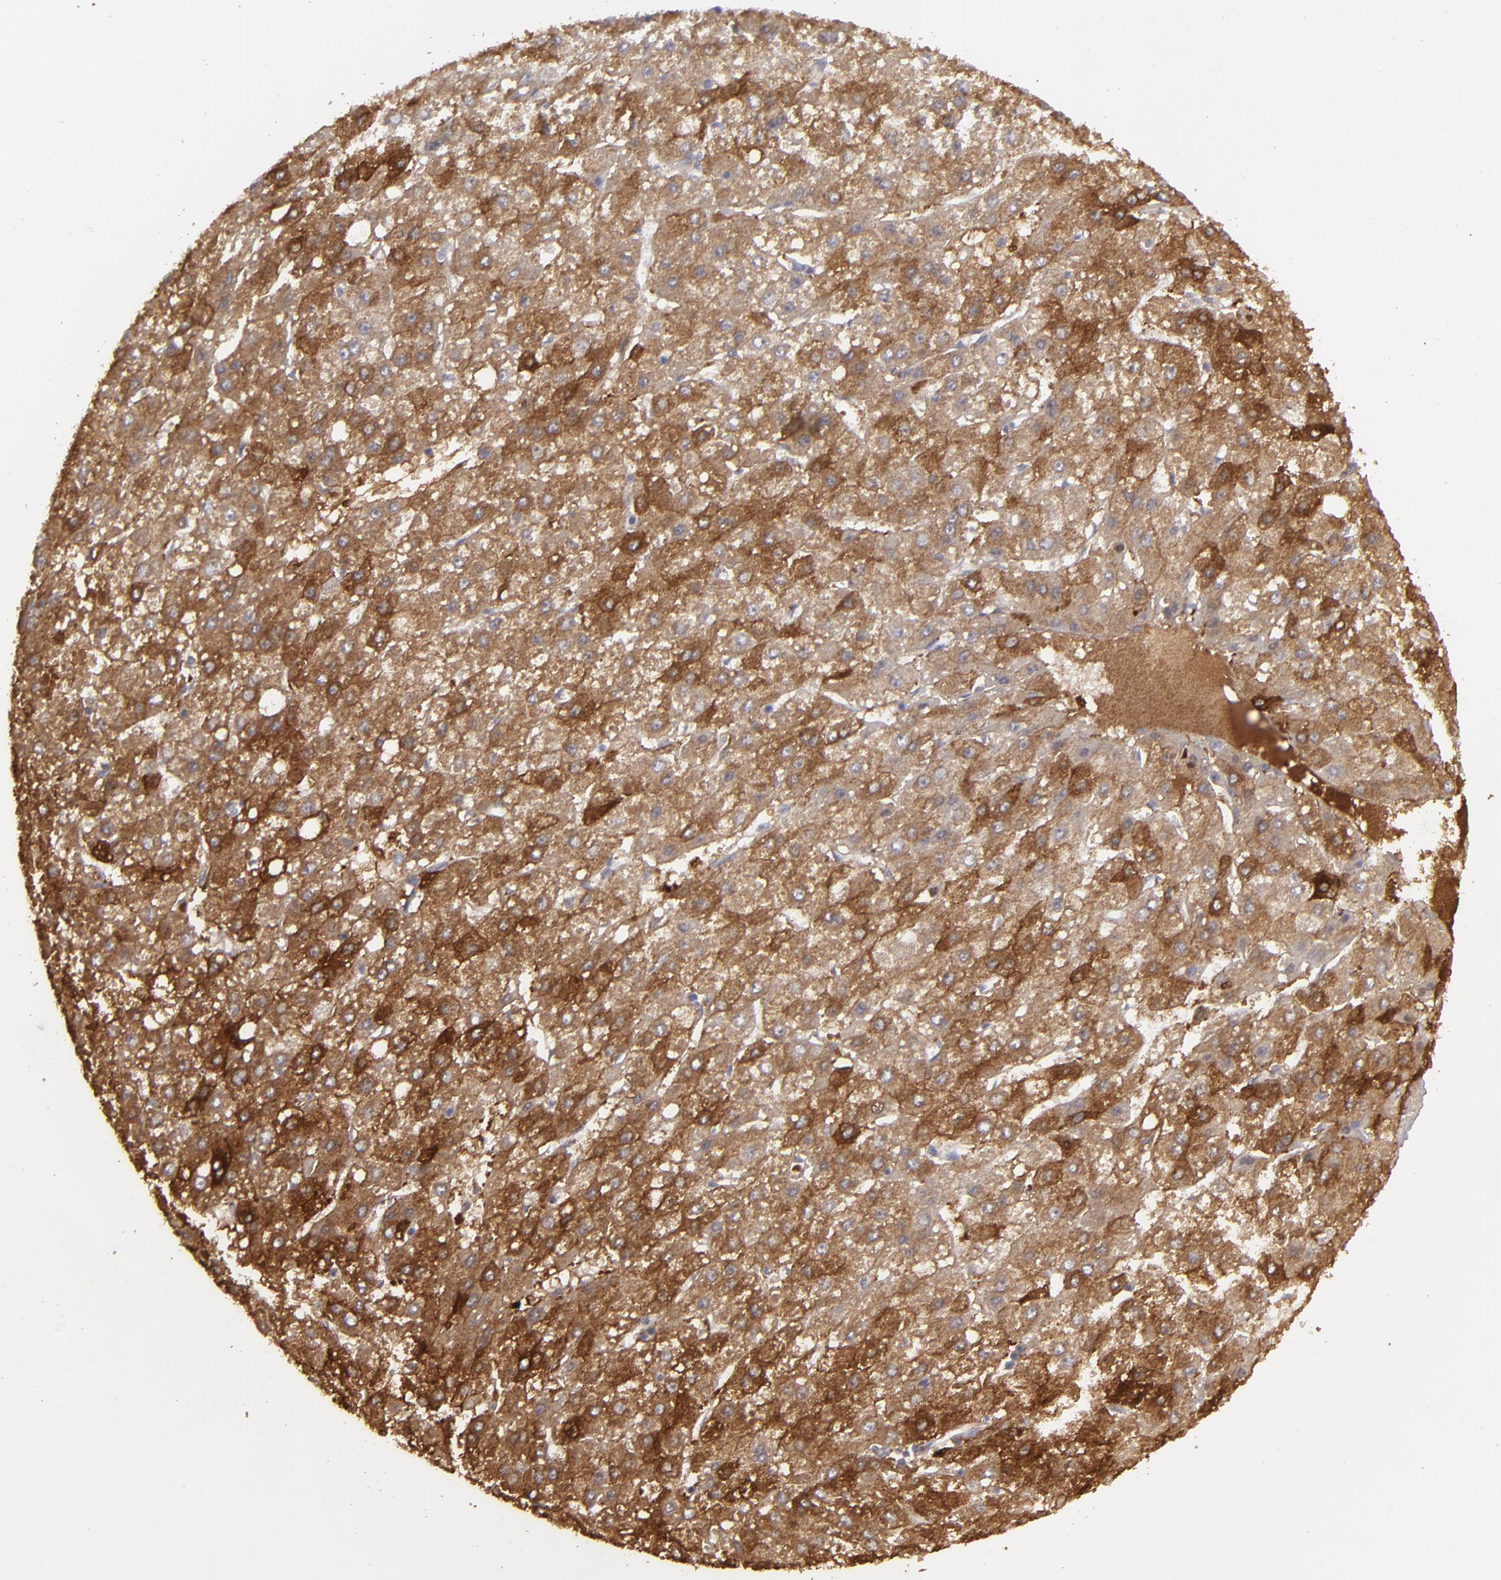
{"staining": {"intensity": "strong", "quantity": ">75%", "location": "cytoplasmic/membranous"}, "tissue": "liver cancer", "cell_type": "Tumor cells", "image_type": "cancer", "snomed": [{"axis": "morphology", "description": "Carcinoma, Hepatocellular, NOS"}, {"axis": "topography", "description": "Liver"}], "caption": "The histopathology image reveals immunohistochemical staining of liver cancer. There is strong cytoplasmic/membranous staining is present in about >75% of tumor cells.", "gene": "SEMA3G", "patient": {"sex": "female", "age": 52}}